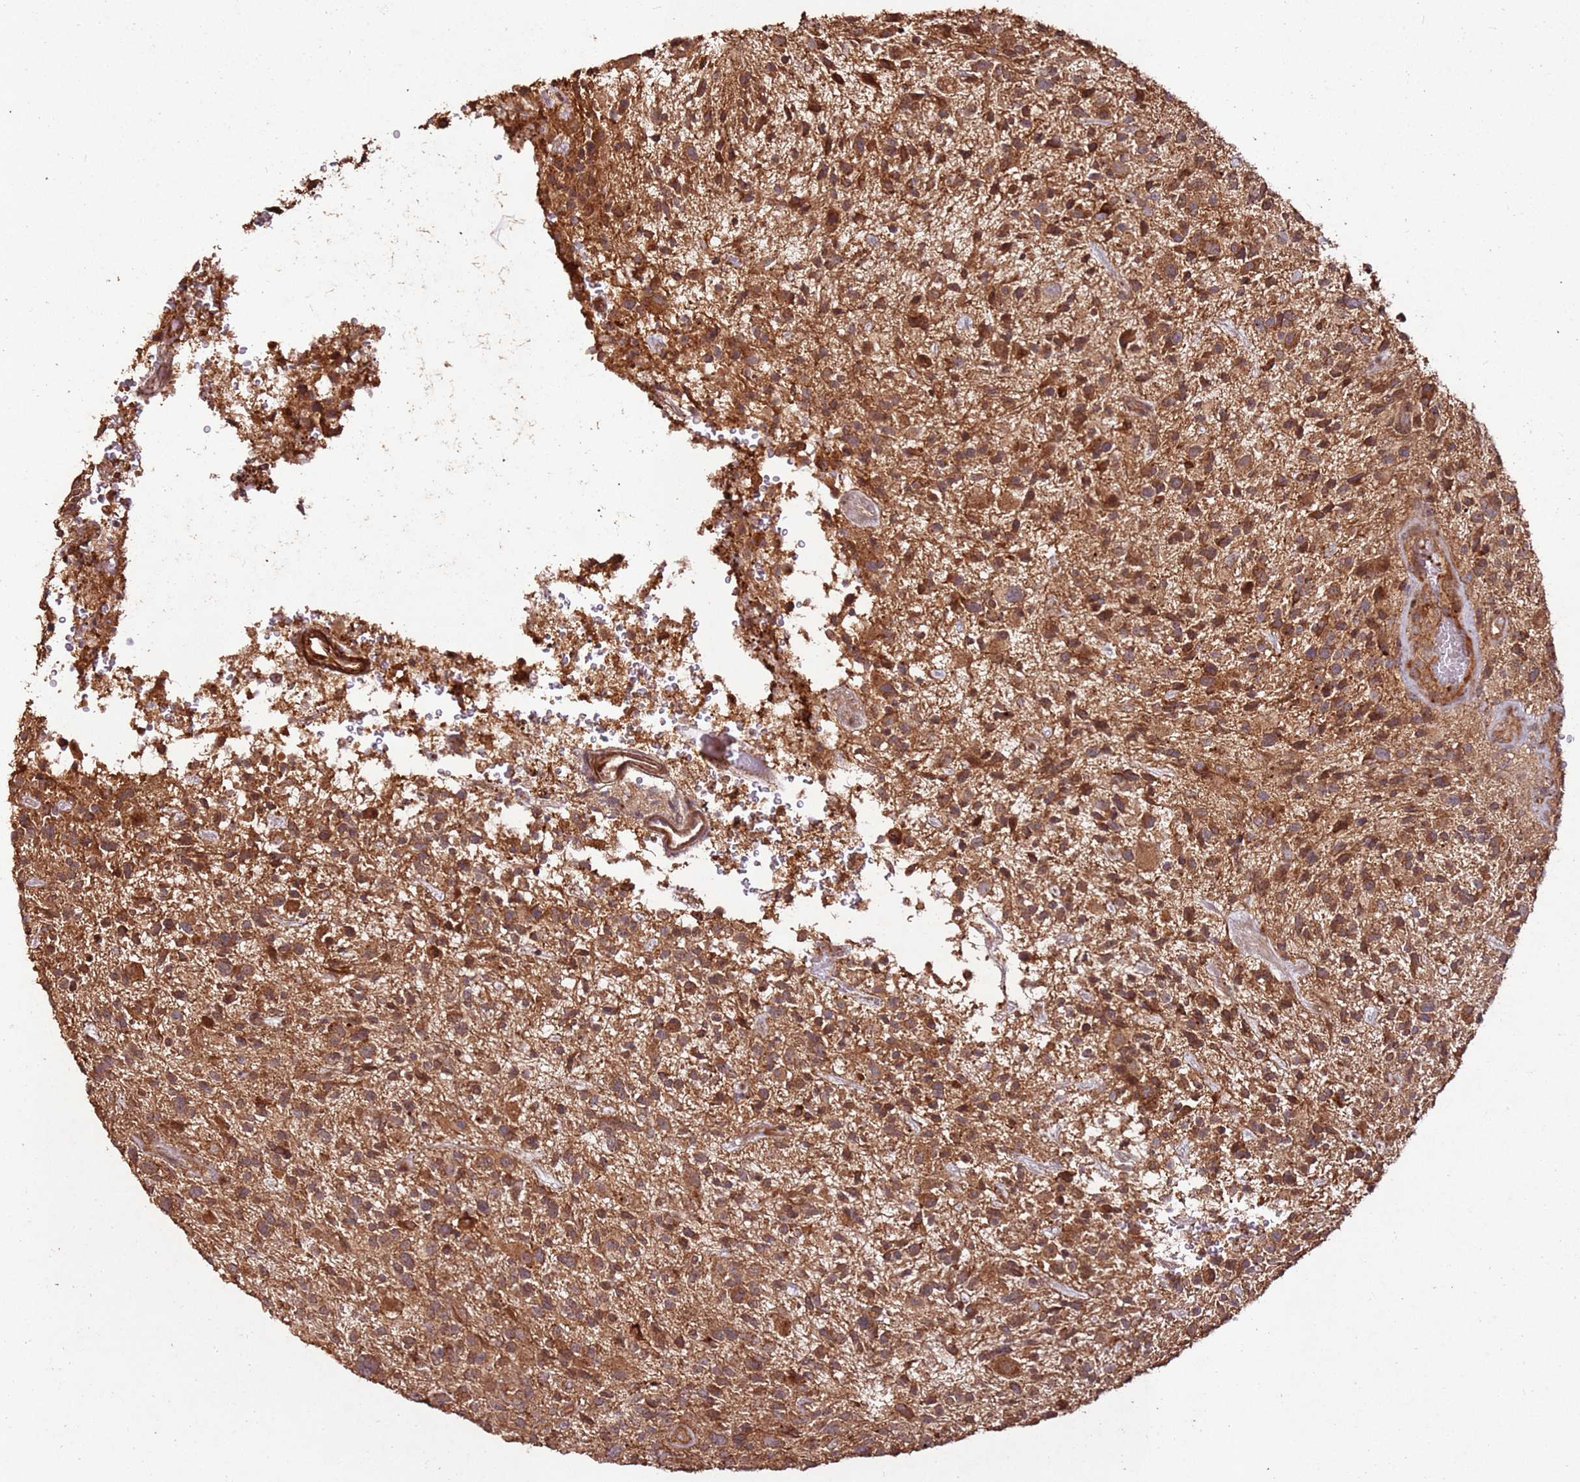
{"staining": {"intensity": "strong", "quantity": ">75%", "location": "cytoplasmic/membranous"}, "tissue": "glioma", "cell_type": "Tumor cells", "image_type": "cancer", "snomed": [{"axis": "morphology", "description": "Glioma, malignant, High grade"}, {"axis": "topography", "description": "Brain"}], "caption": "This is a histology image of immunohistochemistry (IHC) staining of malignant glioma (high-grade), which shows strong staining in the cytoplasmic/membranous of tumor cells.", "gene": "FAM186A", "patient": {"sex": "male", "age": 47}}